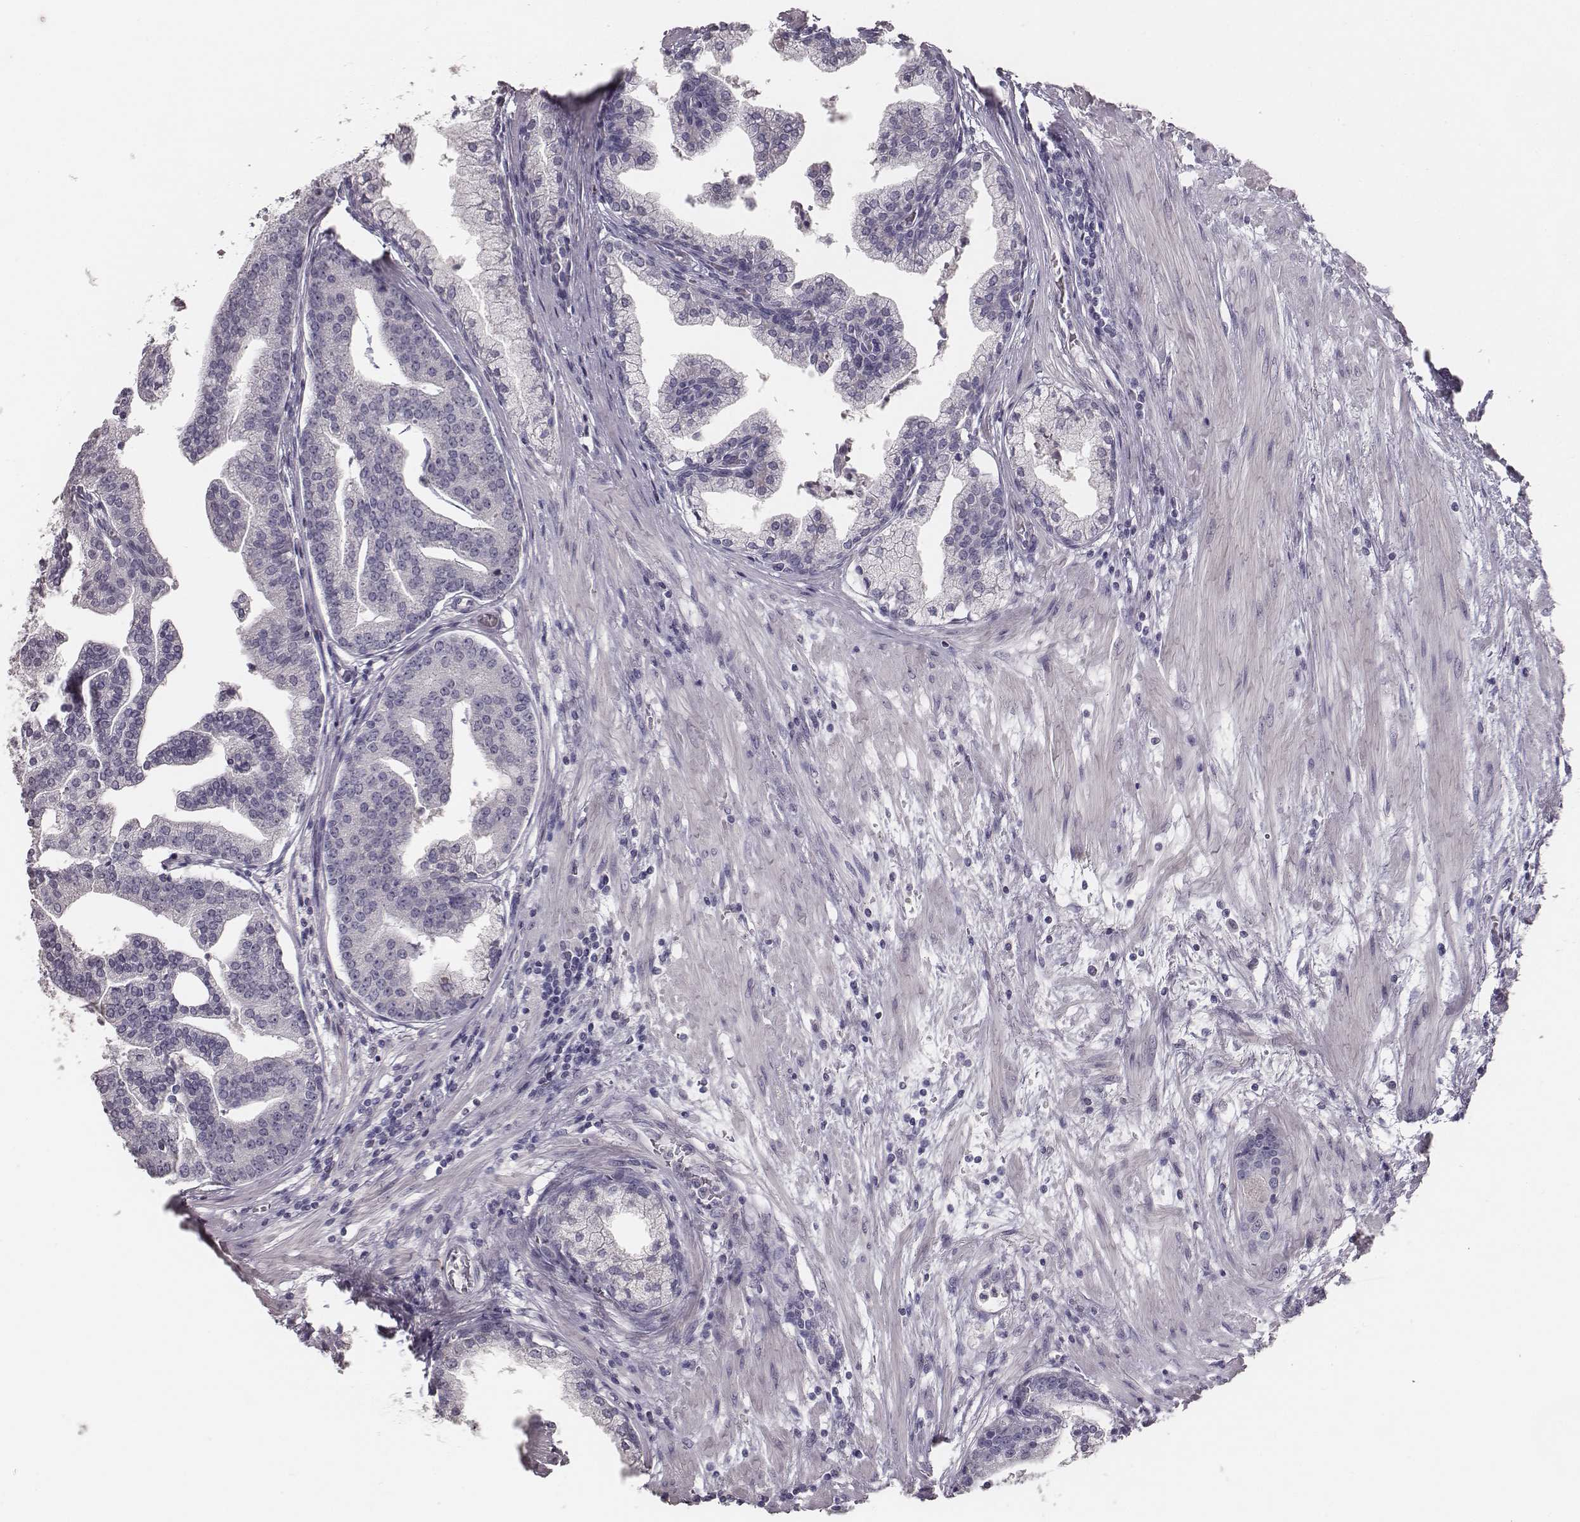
{"staining": {"intensity": "negative", "quantity": "none", "location": "none"}, "tissue": "prostate cancer", "cell_type": "Tumor cells", "image_type": "cancer", "snomed": [{"axis": "morphology", "description": "Adenocarcinoma, NOS"}, {"axis": "topography", "description": "Prostate and seminal vesicle, NOS"}, {"axis": "topography", "description": "Prostate"}], "caption": "Immunohistochemistry (IHC) image of prostate cancer stained for a protein (brown), which demonstrates no expression in tumor cells.", "gene": "MYH6", "patient": {"sex": "male", "age": 44}}